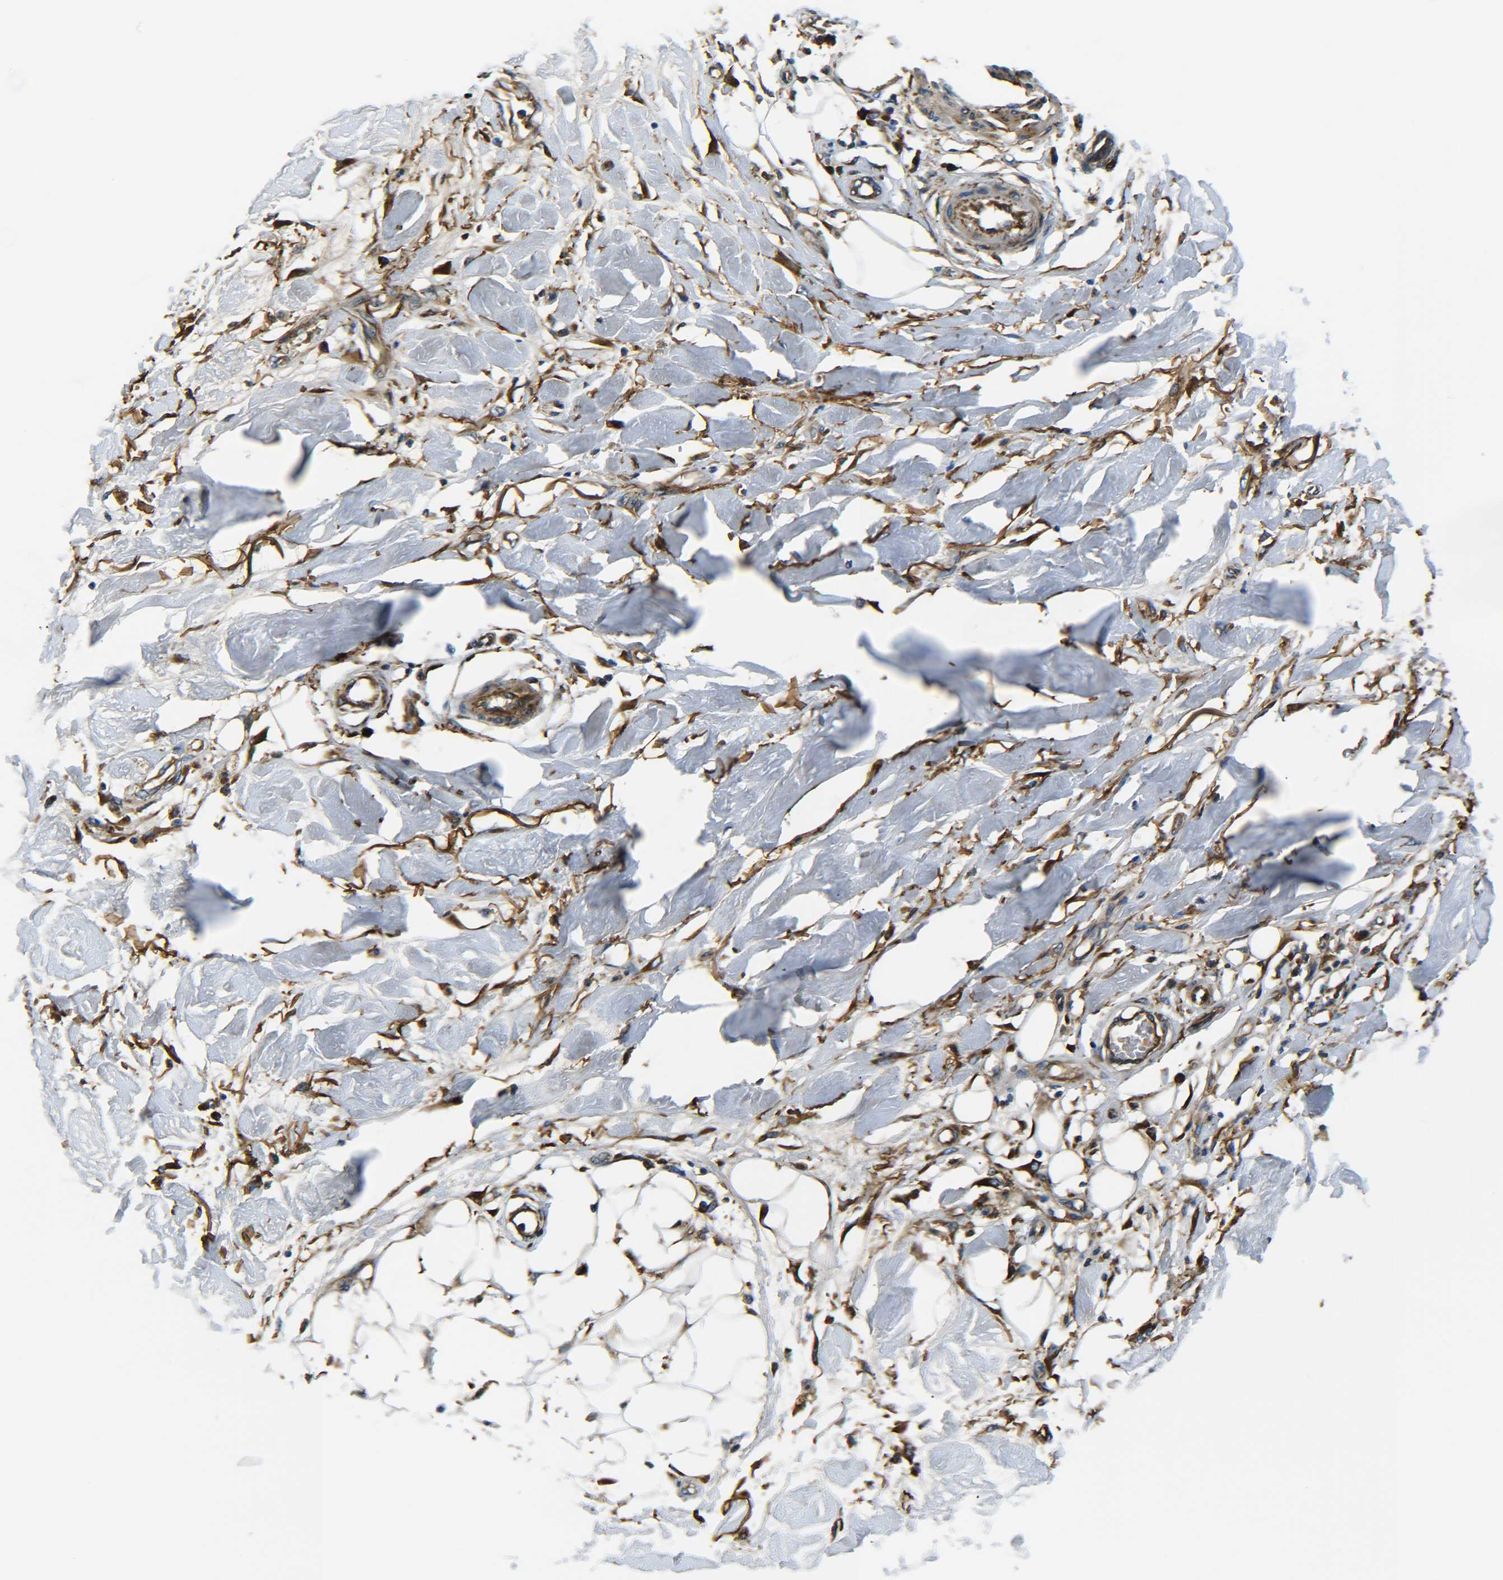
{"staining": {"intensity": "weak", "quantity": "25%-75%", "location": "cytoplasmic/membranous"}, "tissue": "adipose tissue", "cell_type": "Adipocytes", "image_type": "normal", "snomed": [{"axis": "morphology", "description": "Normal tissue, NOS"}, {"axis": "morphology", "description": "Squamous cell carcinoma, NOS"}, {"axis": "topography", "description": "Skin"}, {"axis": "topography", "description": "Peripheral nerve tissue"}], "caption": "Adipose tissue stained for a protein exhibits weak cytoplasmic/membranous positivity in adipocytes. (DAB IHC, brown staining for protein, blue staining for nuclei).", "gene": "PREB", "patient": {"sex": "male", "age": 83}}